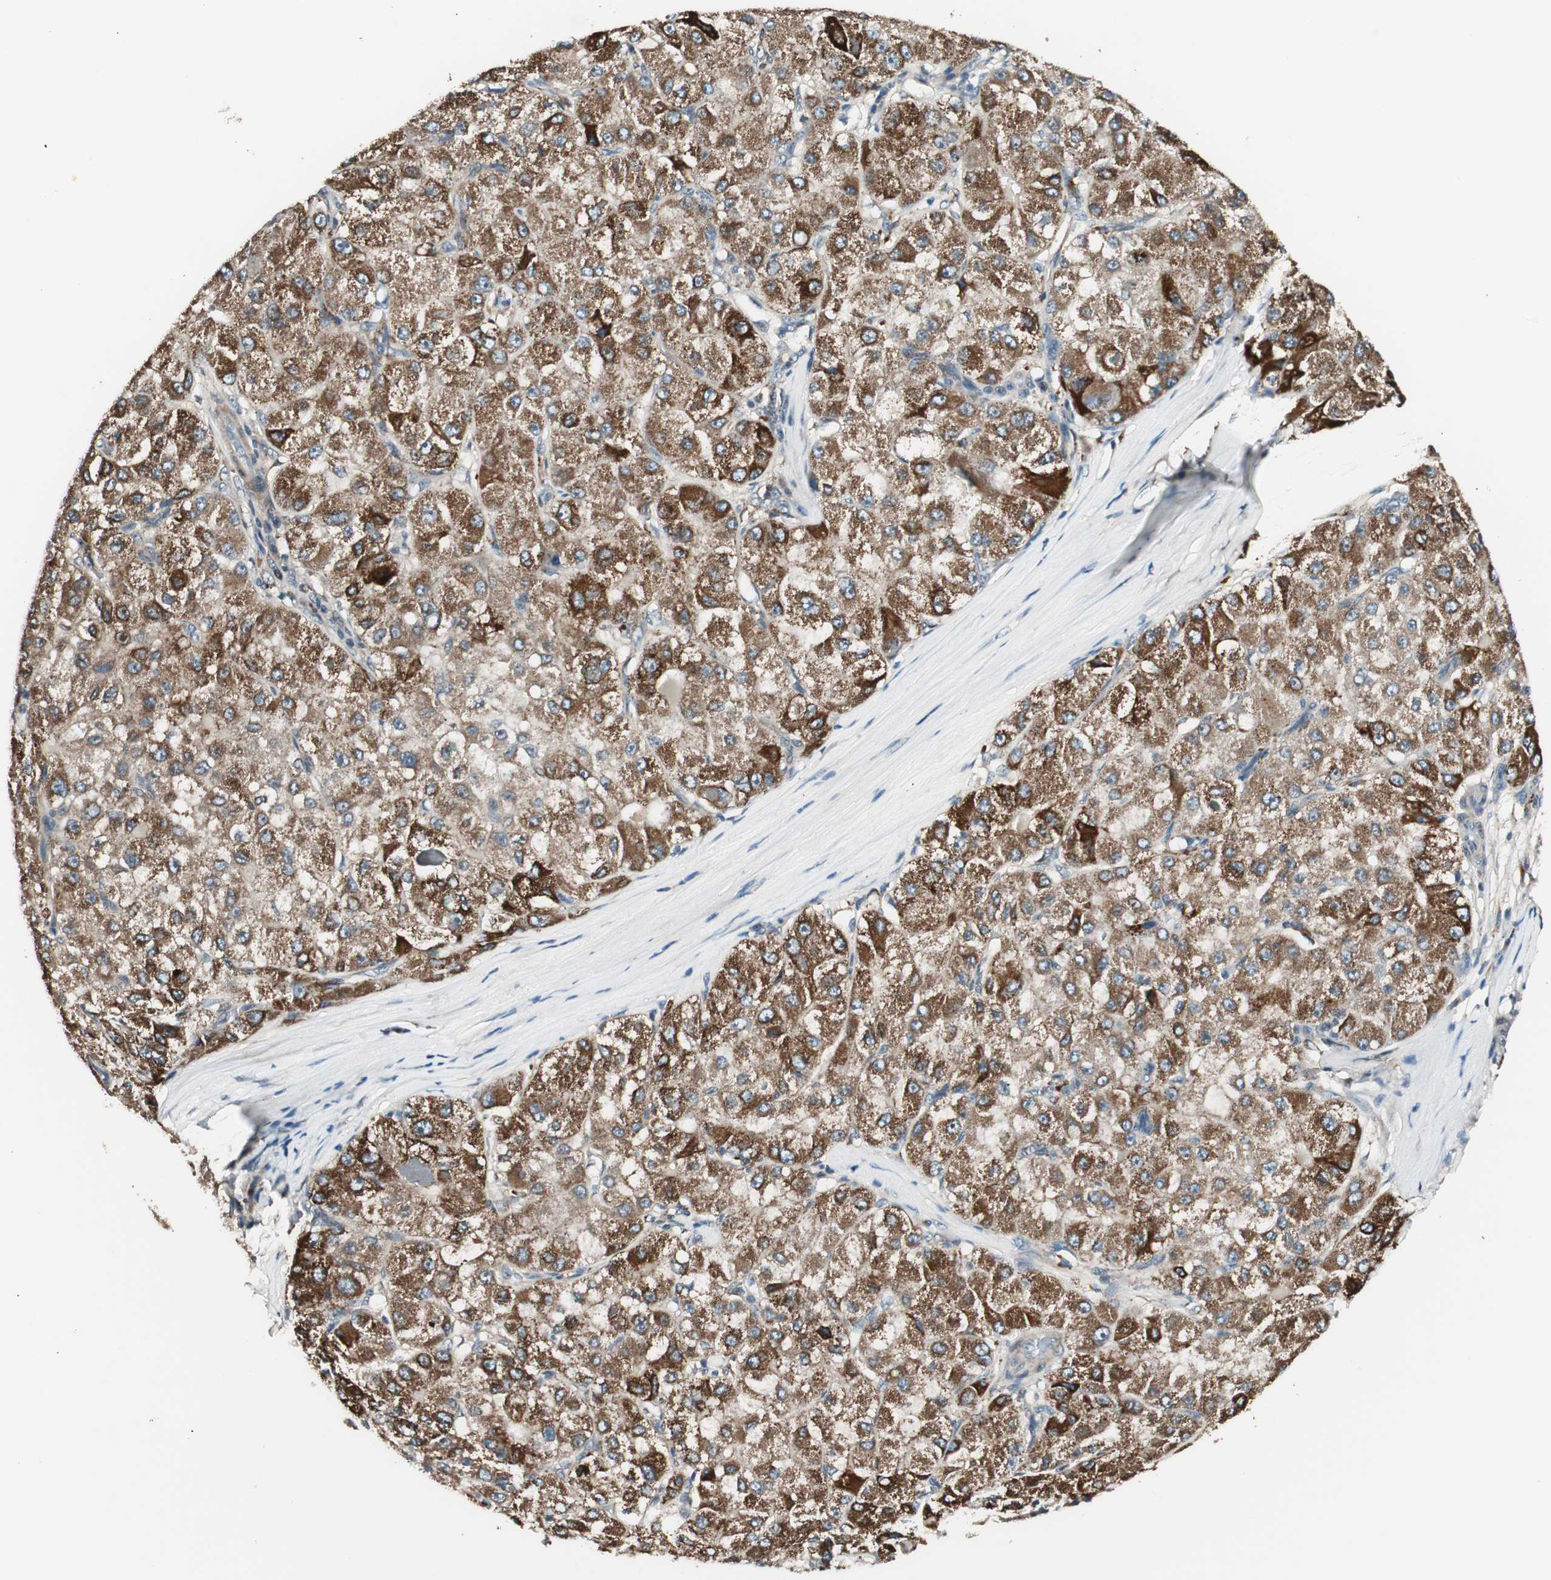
{"staining": {"intensity": "strong", "quantity": ">75%", "location": "cytoplasmic/membranous"}, "tissue": "liver cancer", "cell_type": "Tumor cells", "image_type": "cancer", "snomed": [{"axis": "morphology", "description": "Carcinoma, Hepatocellular, NOS"}, {"axis": "topography", "description": "Liver"}], "caption": "There is high levels of strong cytoplasmic/membranous expression in tumor cells of hepatocellular carcinoma (liver), as demonstrated by immunohistochemical staining (brown color).", "gene": "NFRKB", "patient": {"sex": "male", "age": 80}}